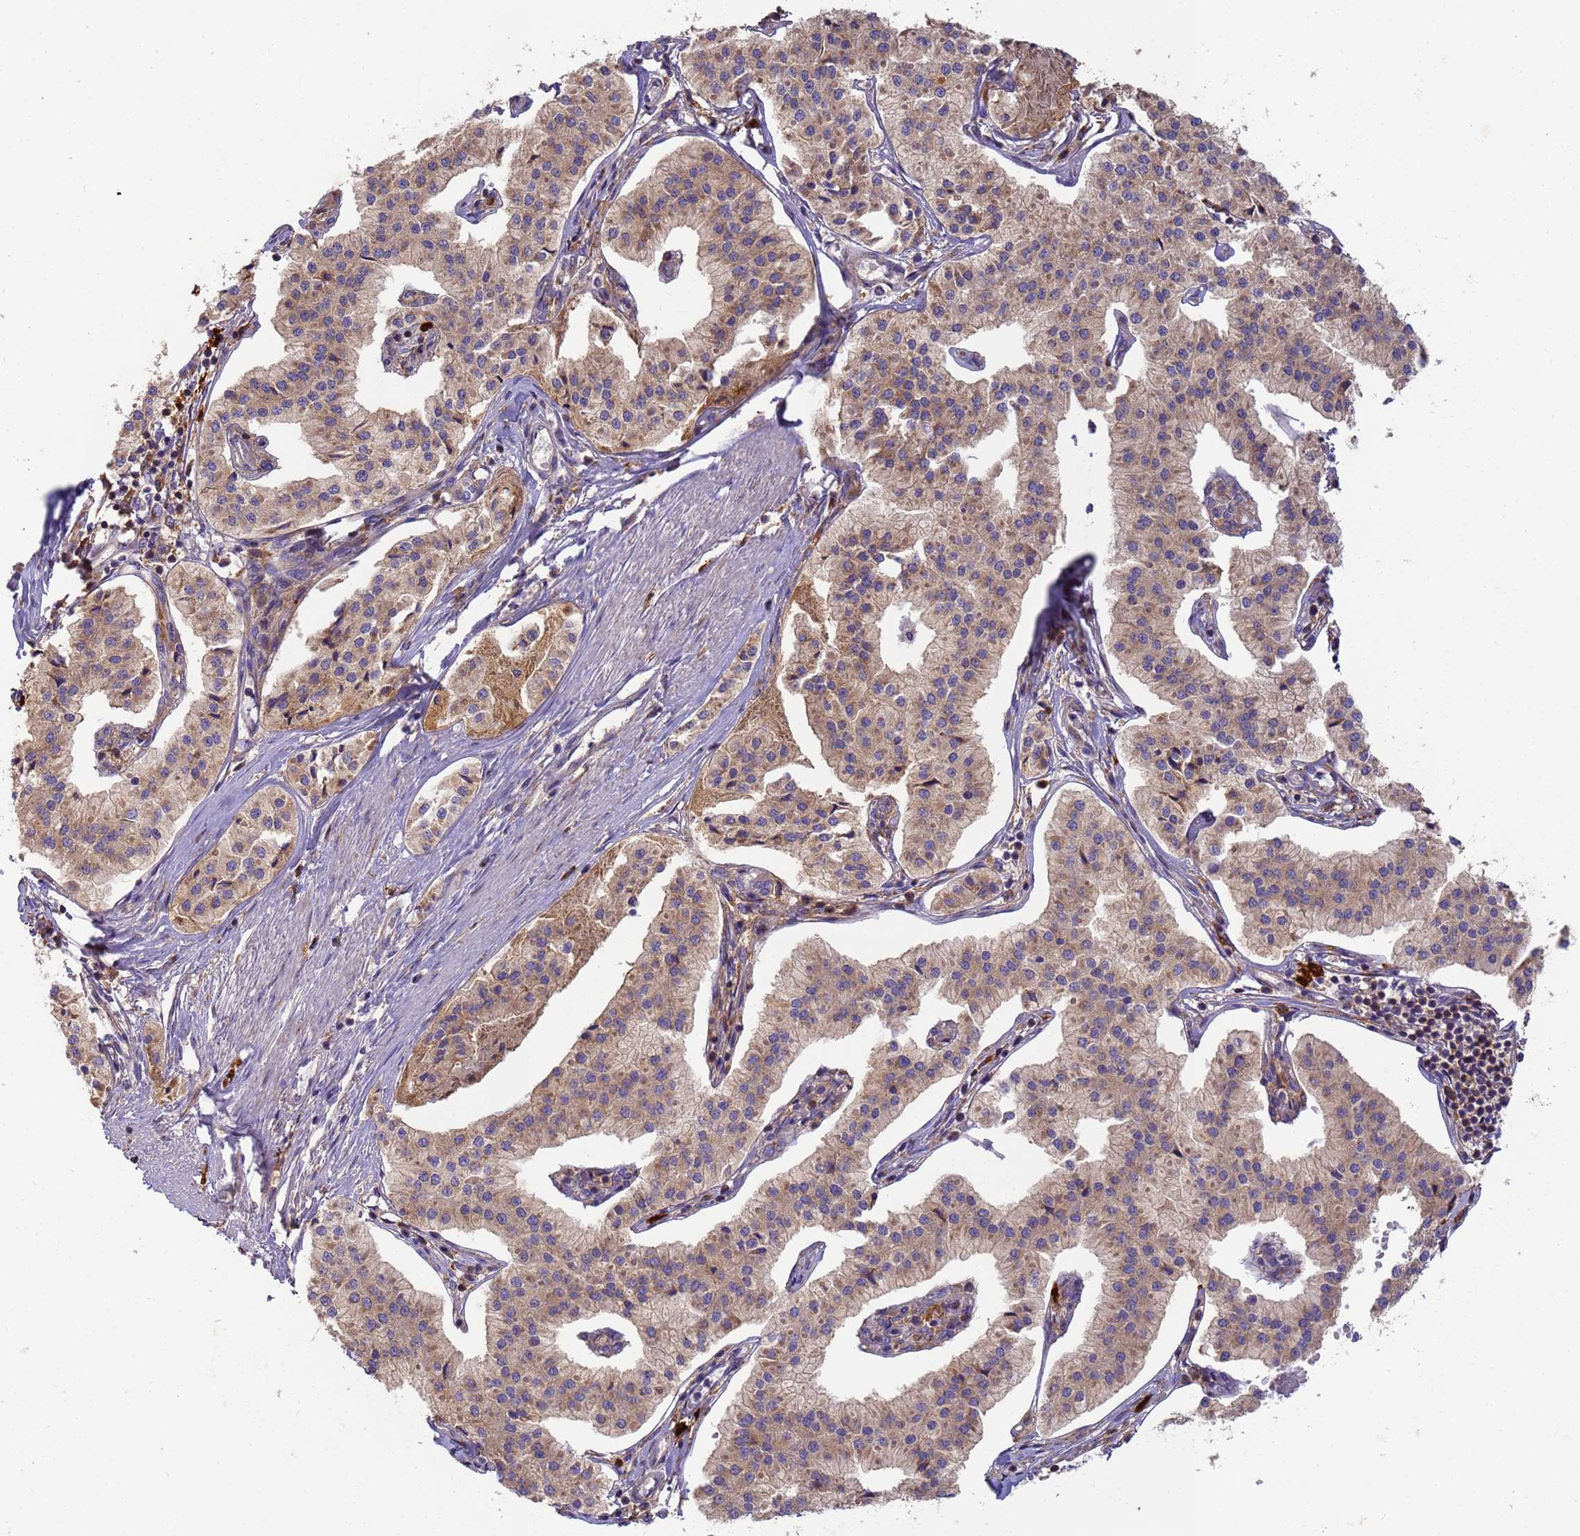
{"staining": {"intensity": "moderate", "quantity": ">75%", "location": "cytoplasmic/membranous"}, "tissue": "pancreatic cancer", "cell_type": "Tumor cells", "image_type": "cancer", "snomed": [{"axis": "morphology", "description": "Adenocarcinoma, NOS"}, {"axis": "topography", "description": "Pancreas"}], "caption": "Human pancreatic adenocarcinoma stained with a protein marker reveals moderate staining in tumor cells.", "gene": "M6PR", "patient": {"sex": "female", "age": 50}}